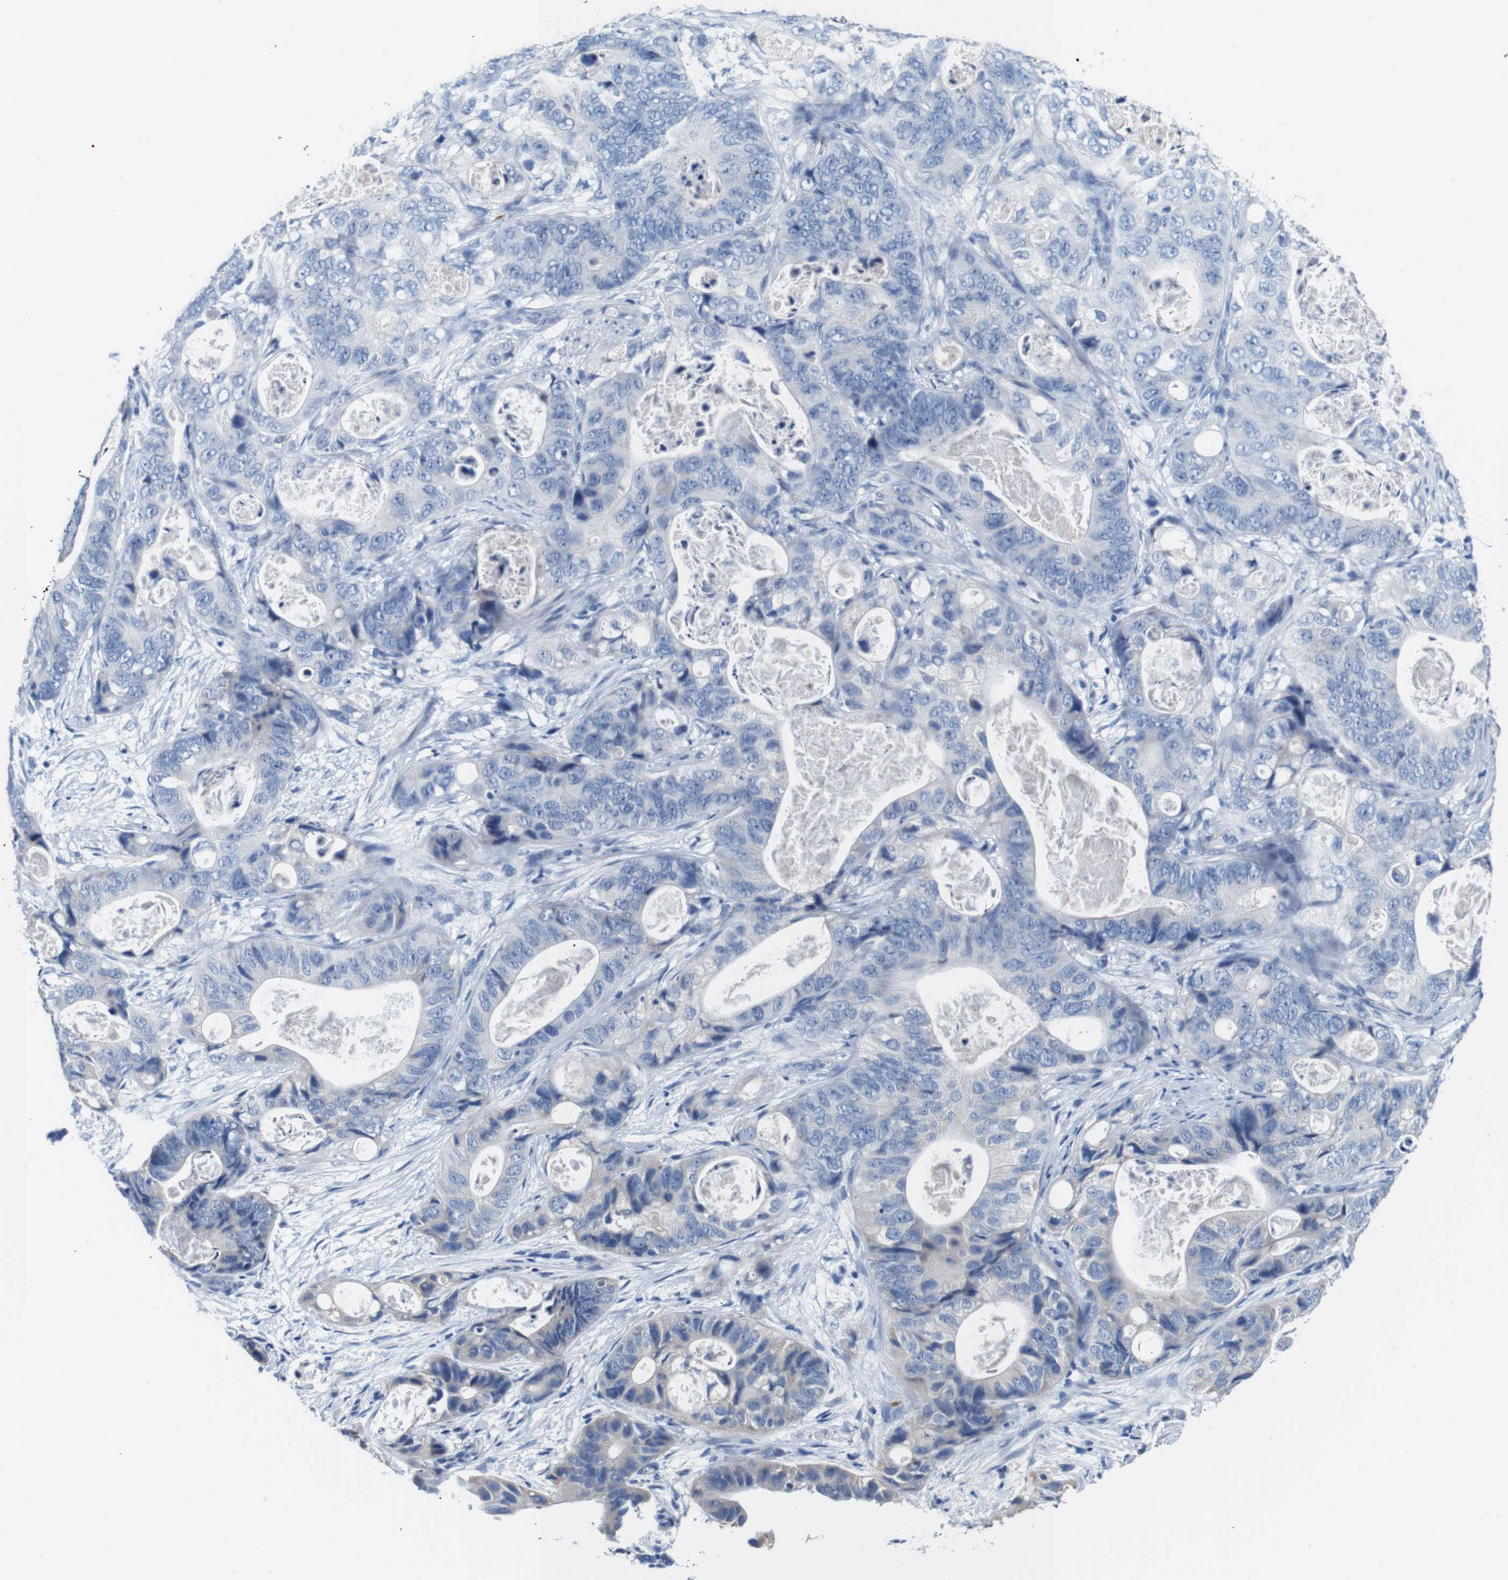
{"staining": {"intensity": "negative", "quantity": "none", "location": "none"}, "tissue": "stomach cancer", "cell_type": "Tumor cells", "image_type": "cancer", "snomed": [{"axis": "morphology", "description": "Adenocarcinoma, NOS"}, {"axis": "topography", "description": "Stomach"}], "caption": "Tumor cells are negative for brown protein staining in stomach adenocarcinoma.", "gene": "IGSF8", "patient": {"sex": "female", "age": 89}}